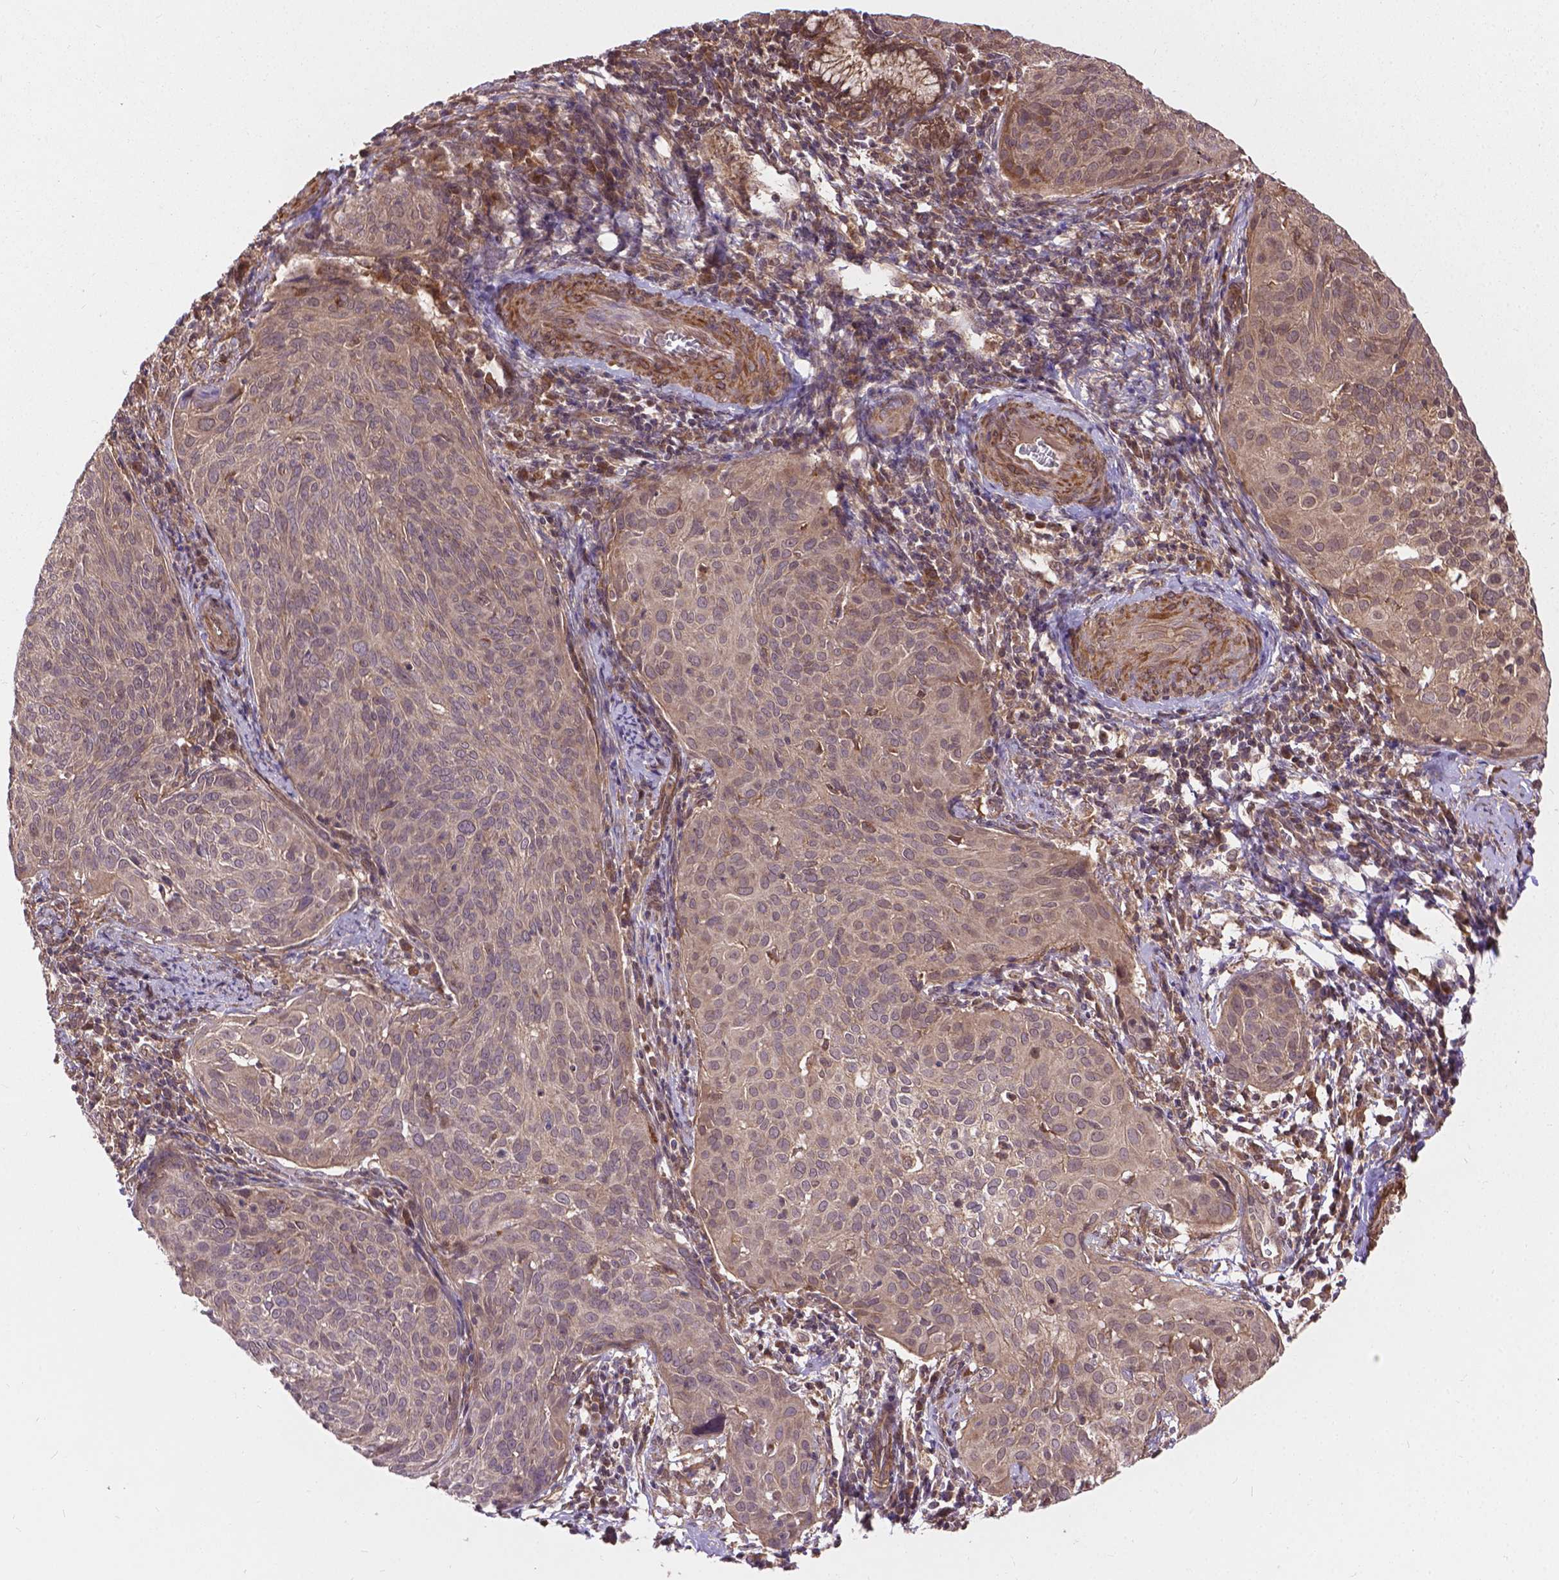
{"staining": {"intensity": "weak", "quantity": ">75%", "location": "cytoplasmic/membranous"}, "tissue": "cervical cancer", "cell_type": "Tumor cells", "image_type": "cancer", "snomed": [{"axis": "morphology", "description": "Squamous cell carcinoma, NOS"}, {"axis": "topography", "description": "Cervix"}], "caption": "Squamous cell carcinoma (cervical) stained with IHC exhibits weak cytoplasmic/membranous expression in about >75% of tumor cells.", "gene": "ZNF616", "patient": {"sex": "female", "age": 39}}